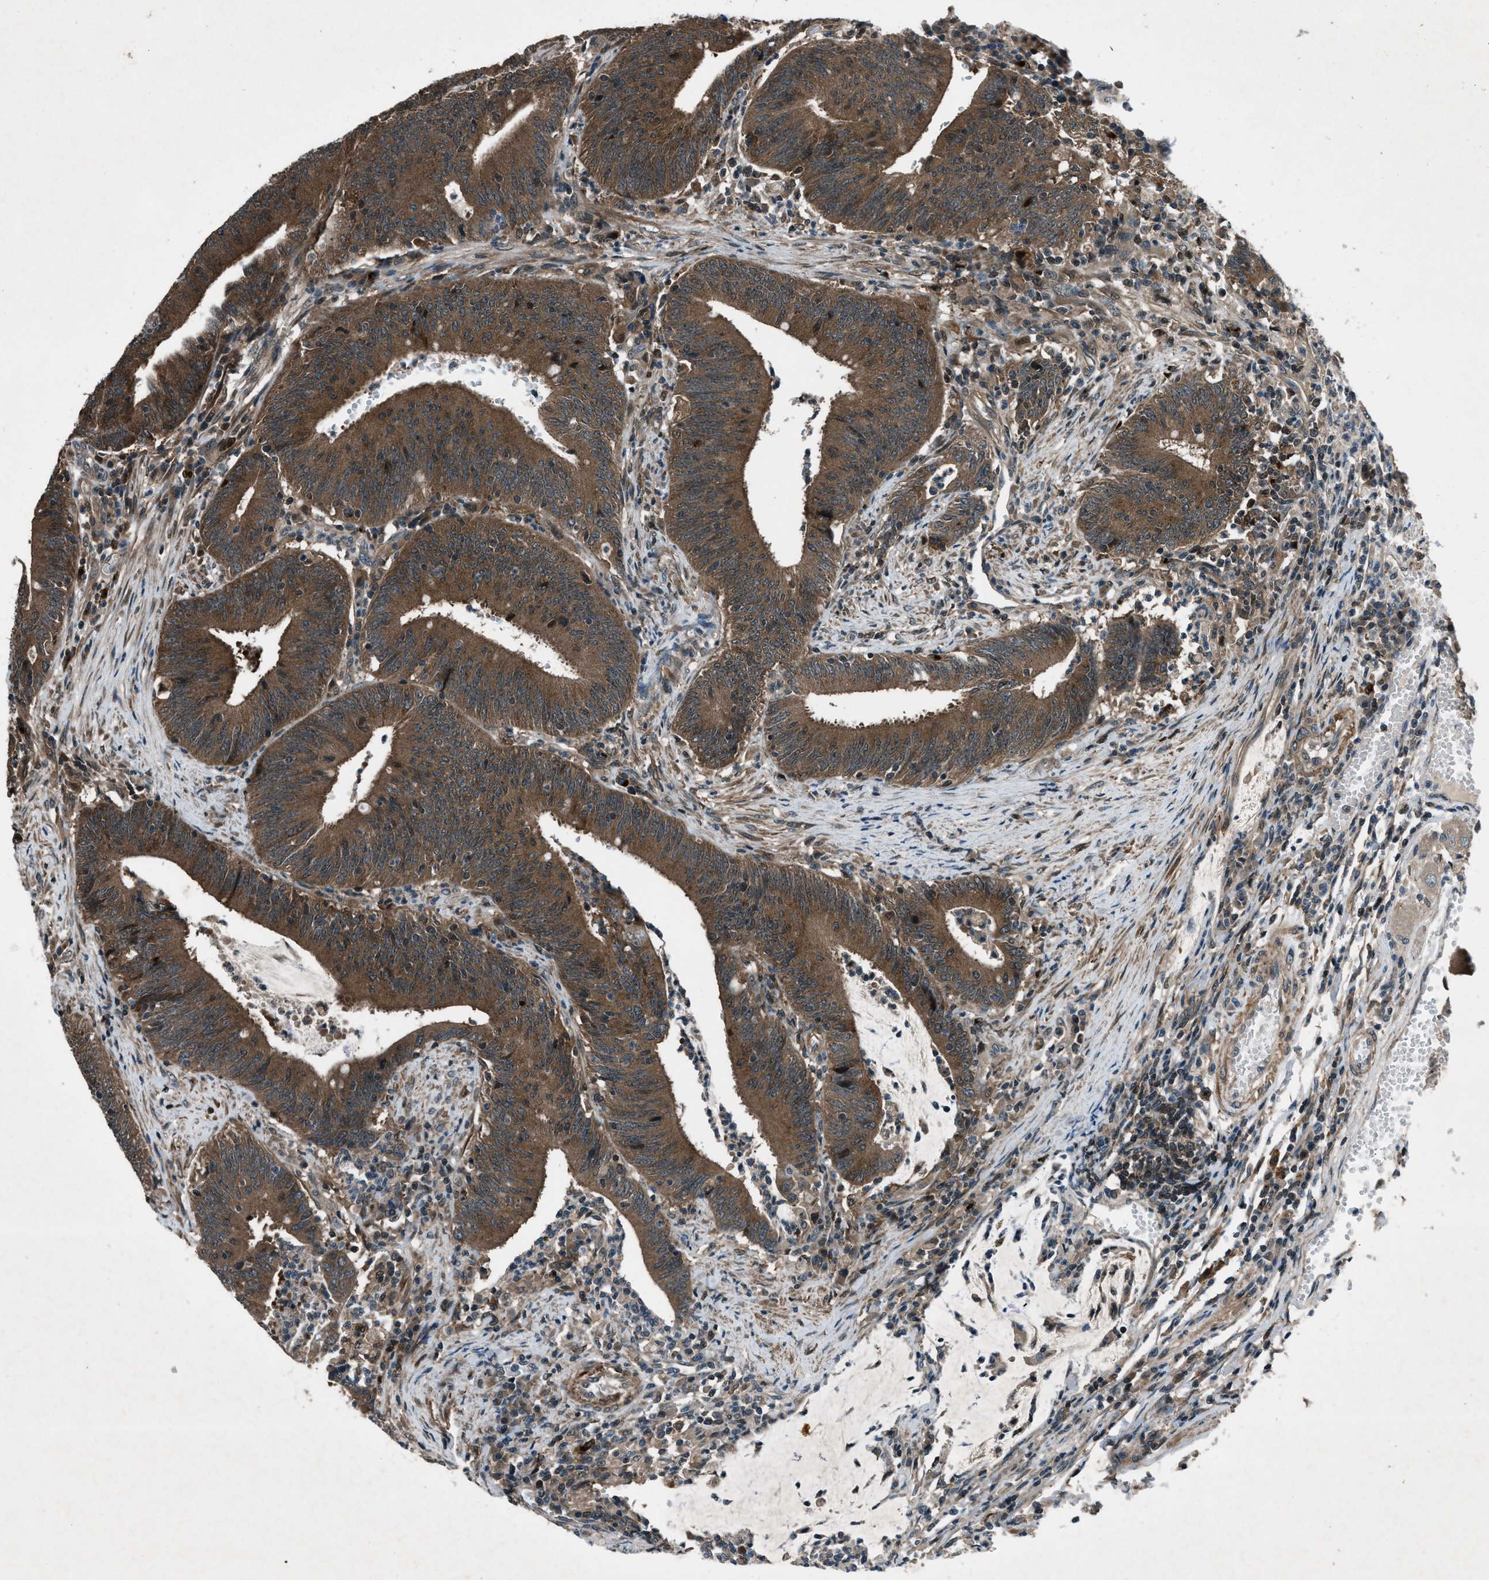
{"staining": {"intensity": "moderate", "quantity": ">75%", "location": "cytoplasmic/membranous"}, "tissue": "colorectal cancer", "cell_type": "Tumor cells", "image_type": "cancer", "snomed": [{"axis": "morphology", "description": "Normal tissue, NOS"}, {"axis": "morphology", "description": "Adenocarcinoma, NOS"}, {"axis": "topography", "description": "Rectum"}], "caption": "IHC (DAB (3,3'-diaminobenzidine)) staining of human colorectal cancer (adenocarcinoma) displays moderate cytoplasmic/membranous protein positivity in approximately >75% of tumor cells.", "gene": "EPSTI1", "patient": {"sex": "female", "age": 66}}